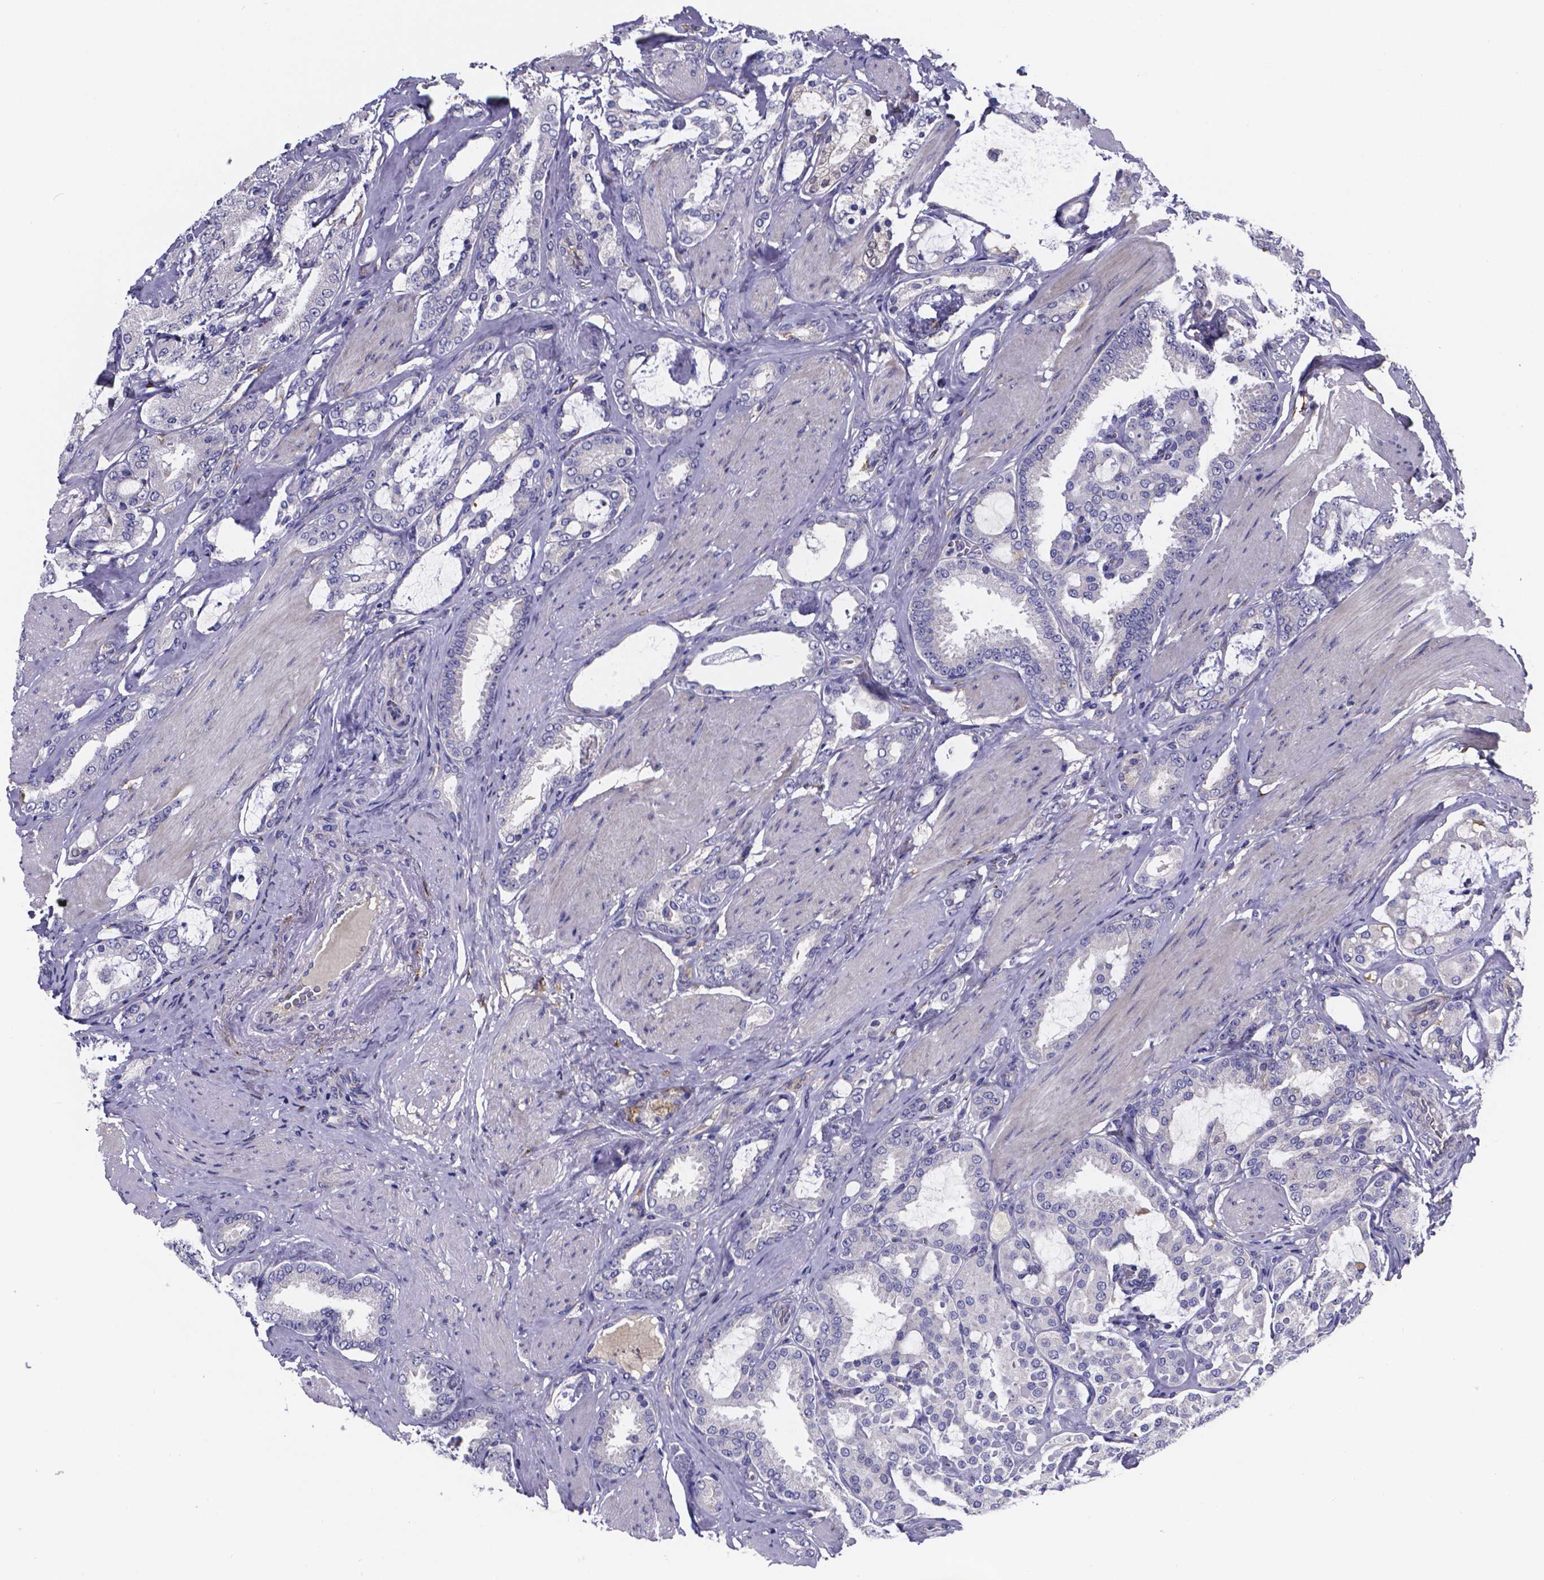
{"staining": {"intensity": "negative", "quantity": "none", "location": "none"}, "tissue": "prostate cancer", "cell_type": "Tumor cells", "image_type": "cancer", "snomed": [{"axis": "morphology", "description": "Adenocarcinoma, High grade"}, {"axis": "topography", "description": "Prostate"}], "caption": "Immunohistochemical staining of human prostate adenocarcinoma (high-grade) reveals no significant expression in tumor cells.", "gene": "SFRP4", "patient": {"sex": "male", "age": 63}}